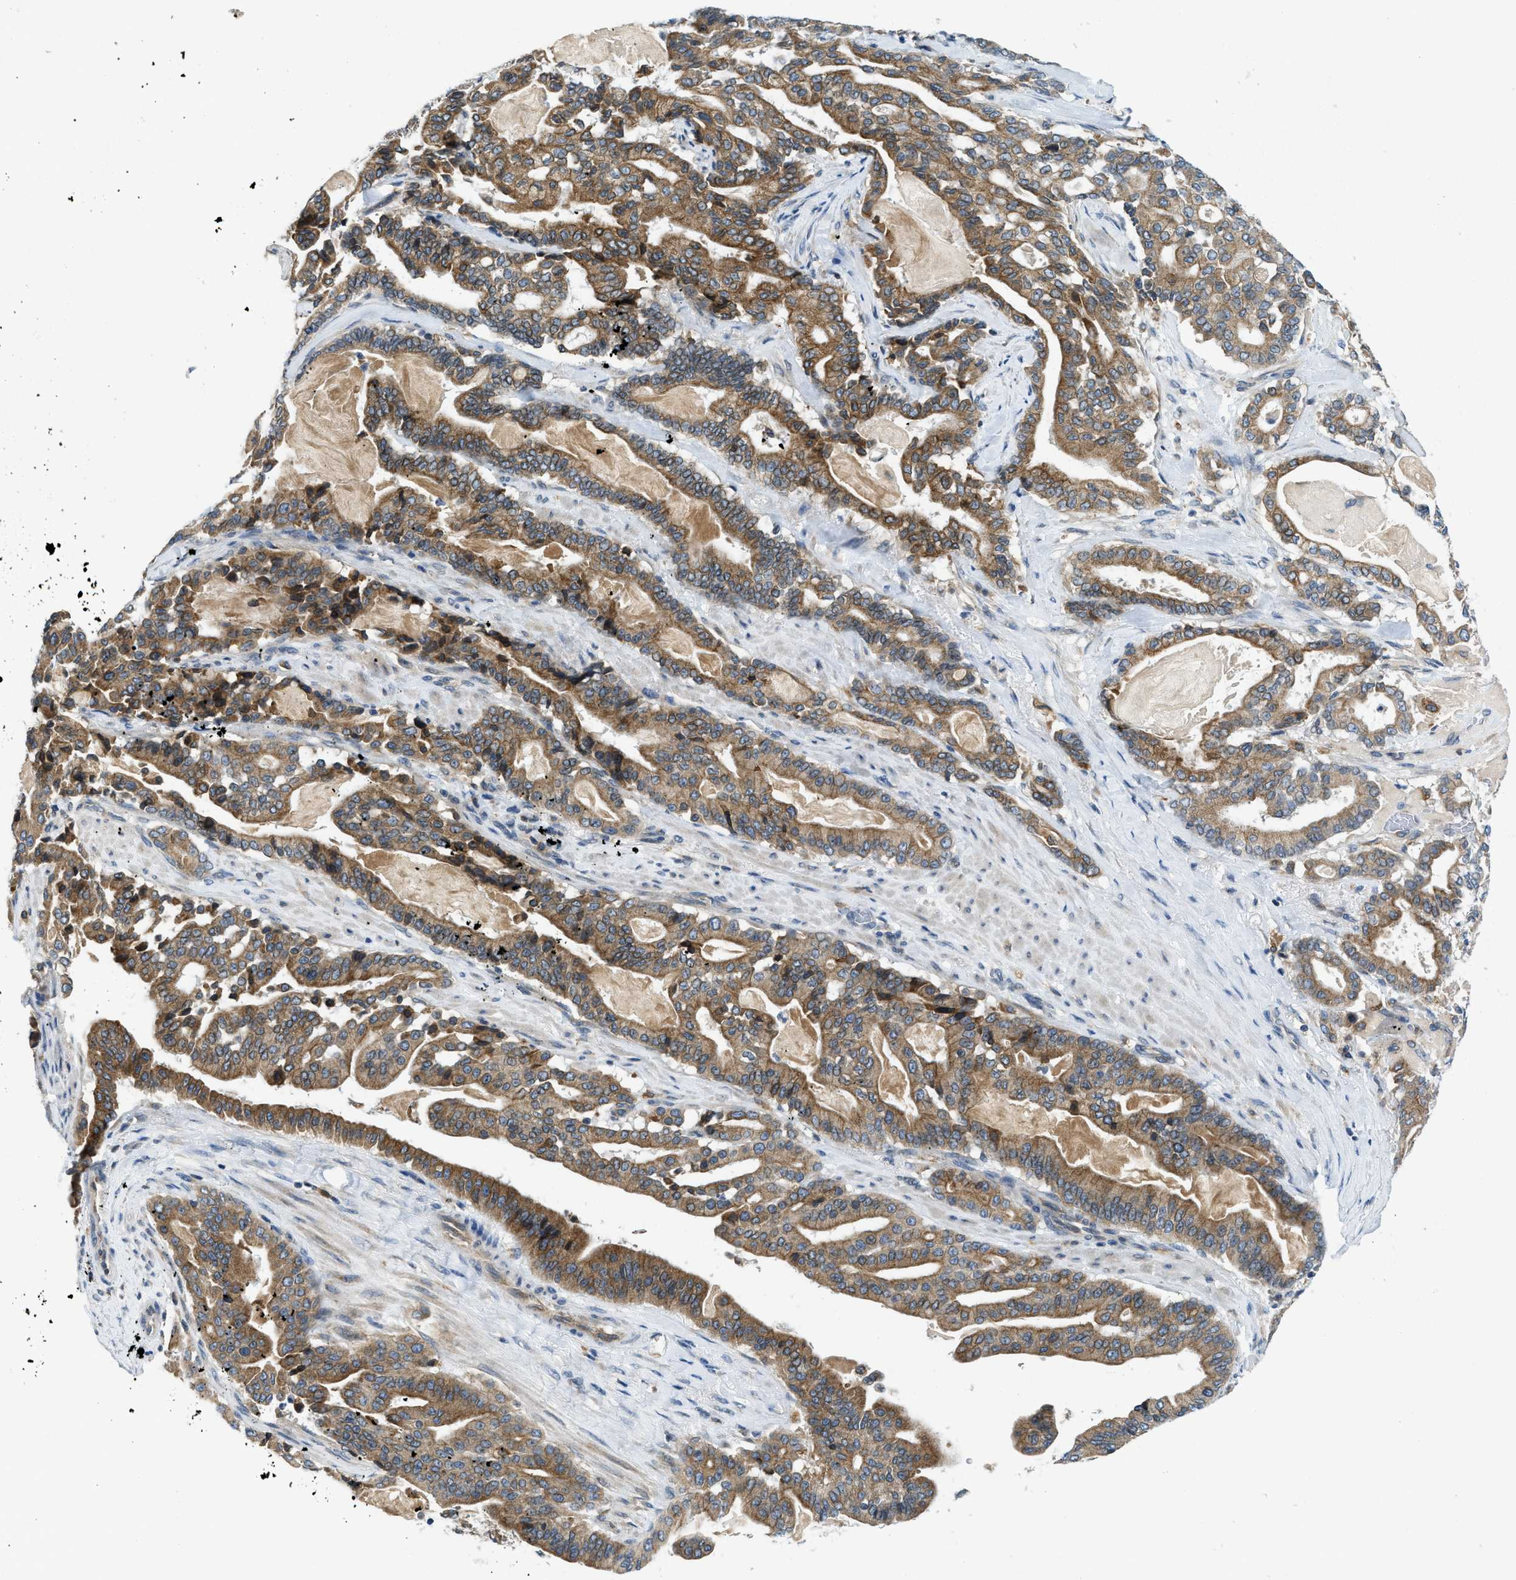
{"staining": {"intensity": "moderate", "quantity": ">75%", "location": "cytoplasmic/membranous"}, "tissue": "pancreatic cancer", "cell_type": "Tumor cells", "image_type": "cancer", "snomed": [{"axis": "morphology", "description": "Adenocarcinoma, NOS"}, {"axis": "topography", "description": "Pancreas"}], "caption": "Pancreatic cancer (adenocarcinoma) stained for a protein shows moderate cytoplasmic/membranous positivity in tumor cells. (IHC, brightfield microscopy, high magnification).", "gene": "BCAP31", "patient": {"sex": "male", "age": 63}}